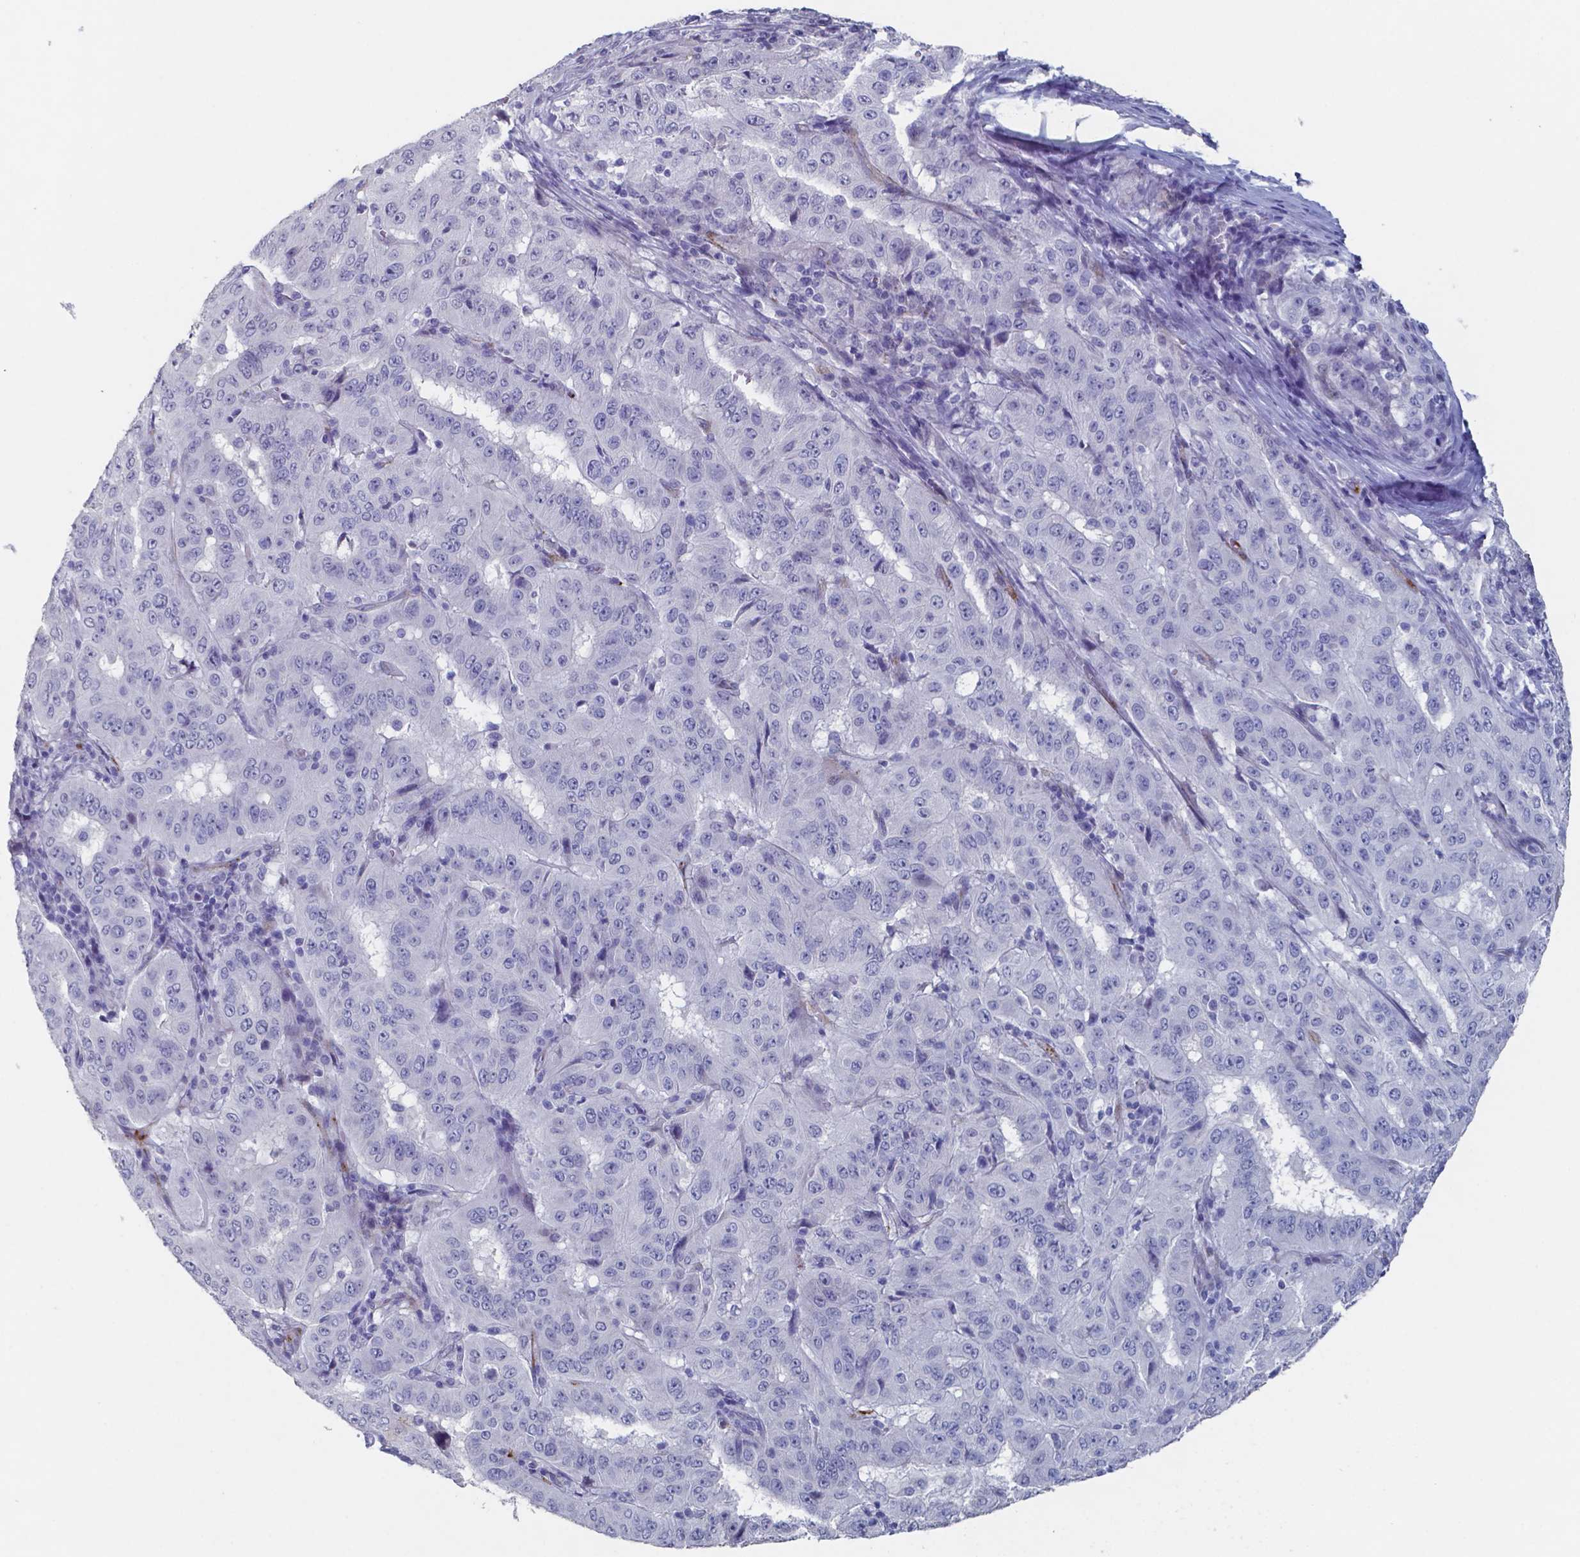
{"staining": {"intensity": "negative", "quantity": "none", "location": "none"}, "tissue": "pancreatic cancer", "cell_type": "Tumor cells", "image_type": "cancer", "snomed": [{"axis": "morphology", "description": "Adenocarcinoma, NOS"}, {"axis": "topography", "description": "Pancreas"}], "caption": "Immunohistochemistry image of pancreatic cancer stained for a protein (brown), which demonstrates no positivity in tumor cells.", "gene": "PLA2R1", "patient": {"sex": "male", "age": 63}}